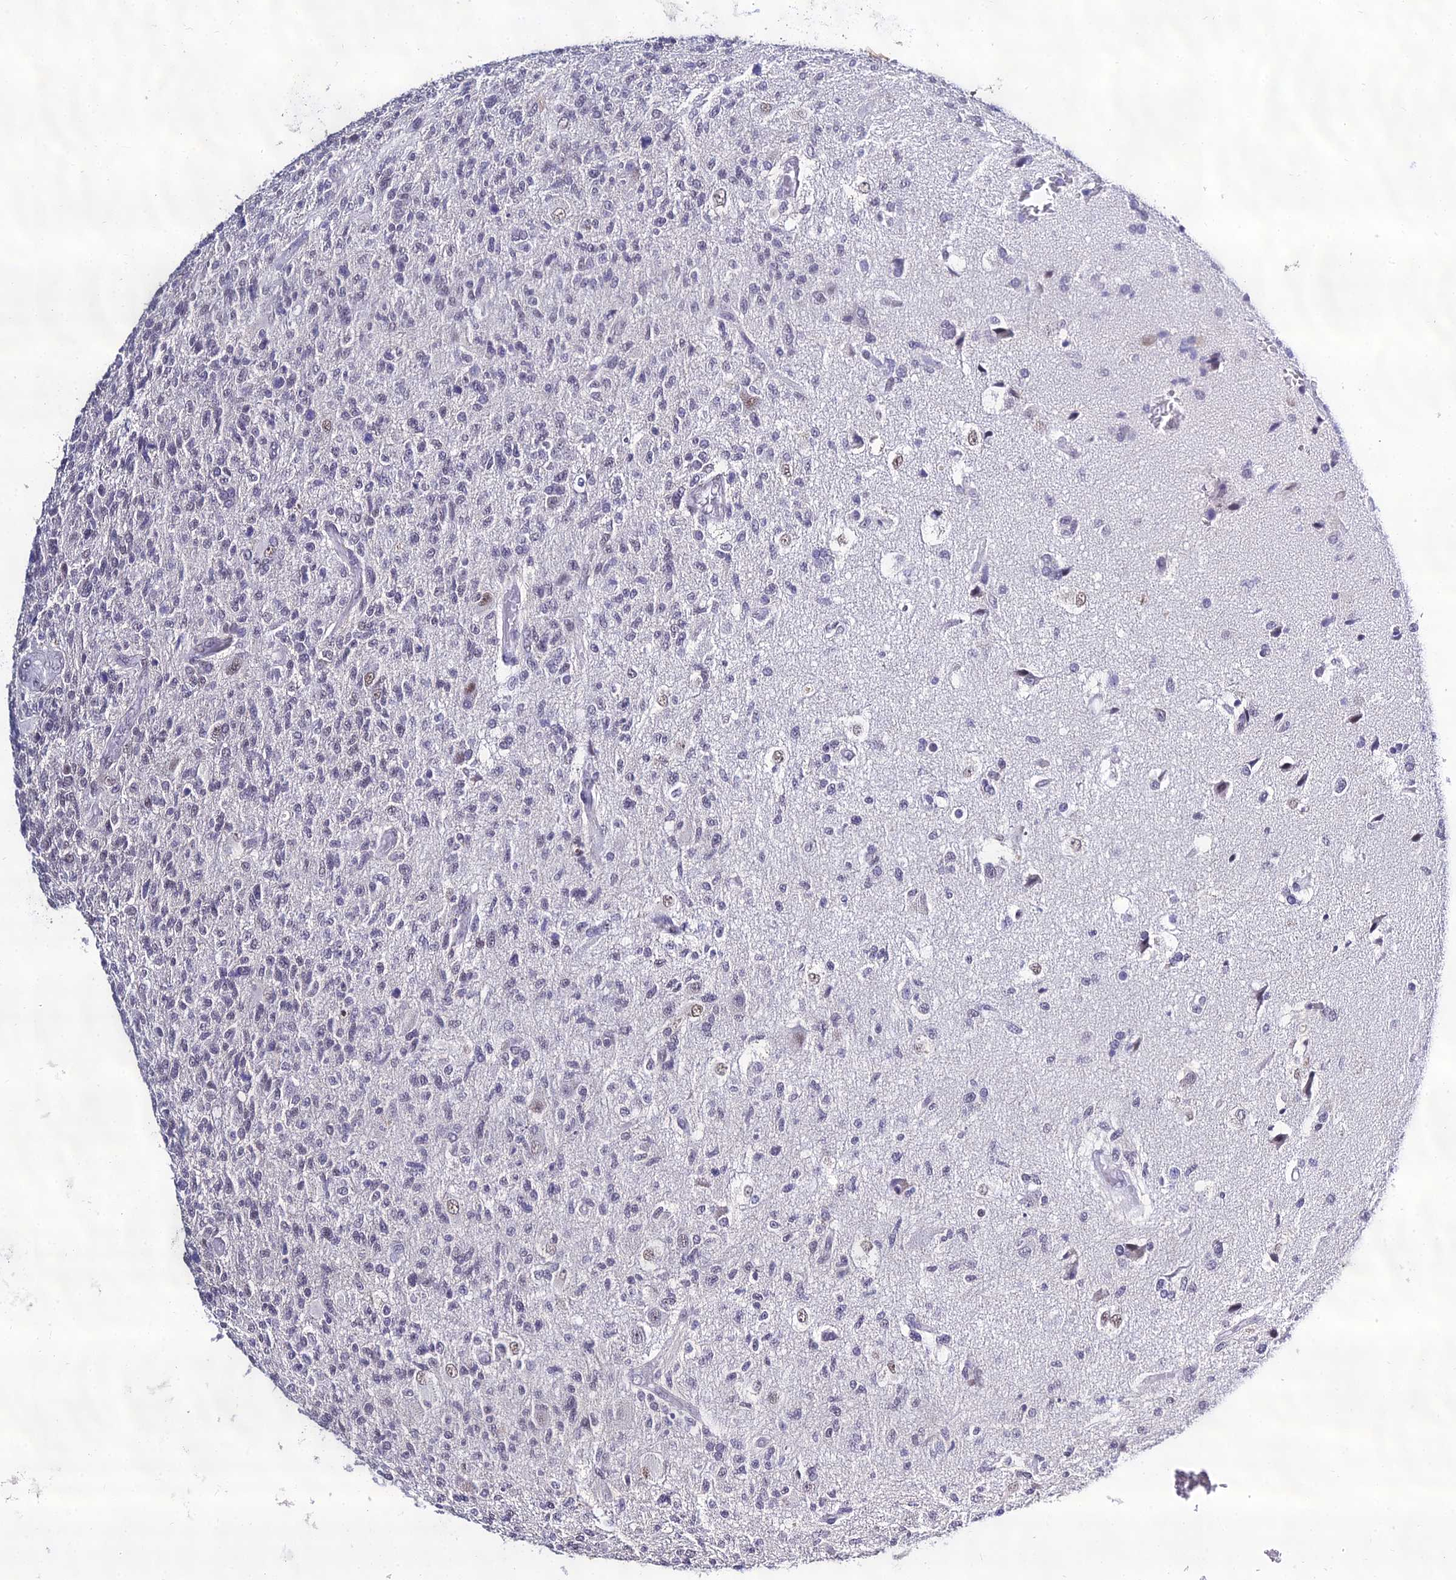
{"staining": {"intensity": "negative", "quantity": "none", "location": "none"}, "tissue": "glioma", "cell_type": "Tumor cells", "image_type": "cancer", "snomed": [{"axis": "morphology", "description": "Glioma, malignant, High grade"}, {"axis": "topography", "description": "Brain"}], "caption": "Immunohistochemistry of human glioma exhibits no expression in tumor cells. (Stains: DAB immunohistochemistry (IHC) with hematoxylin counter stain, Microscopy: brightfield microscopy at high magnification).", "gene": "PPP4R2", "patient": {"sex": "male", "age": 56}}